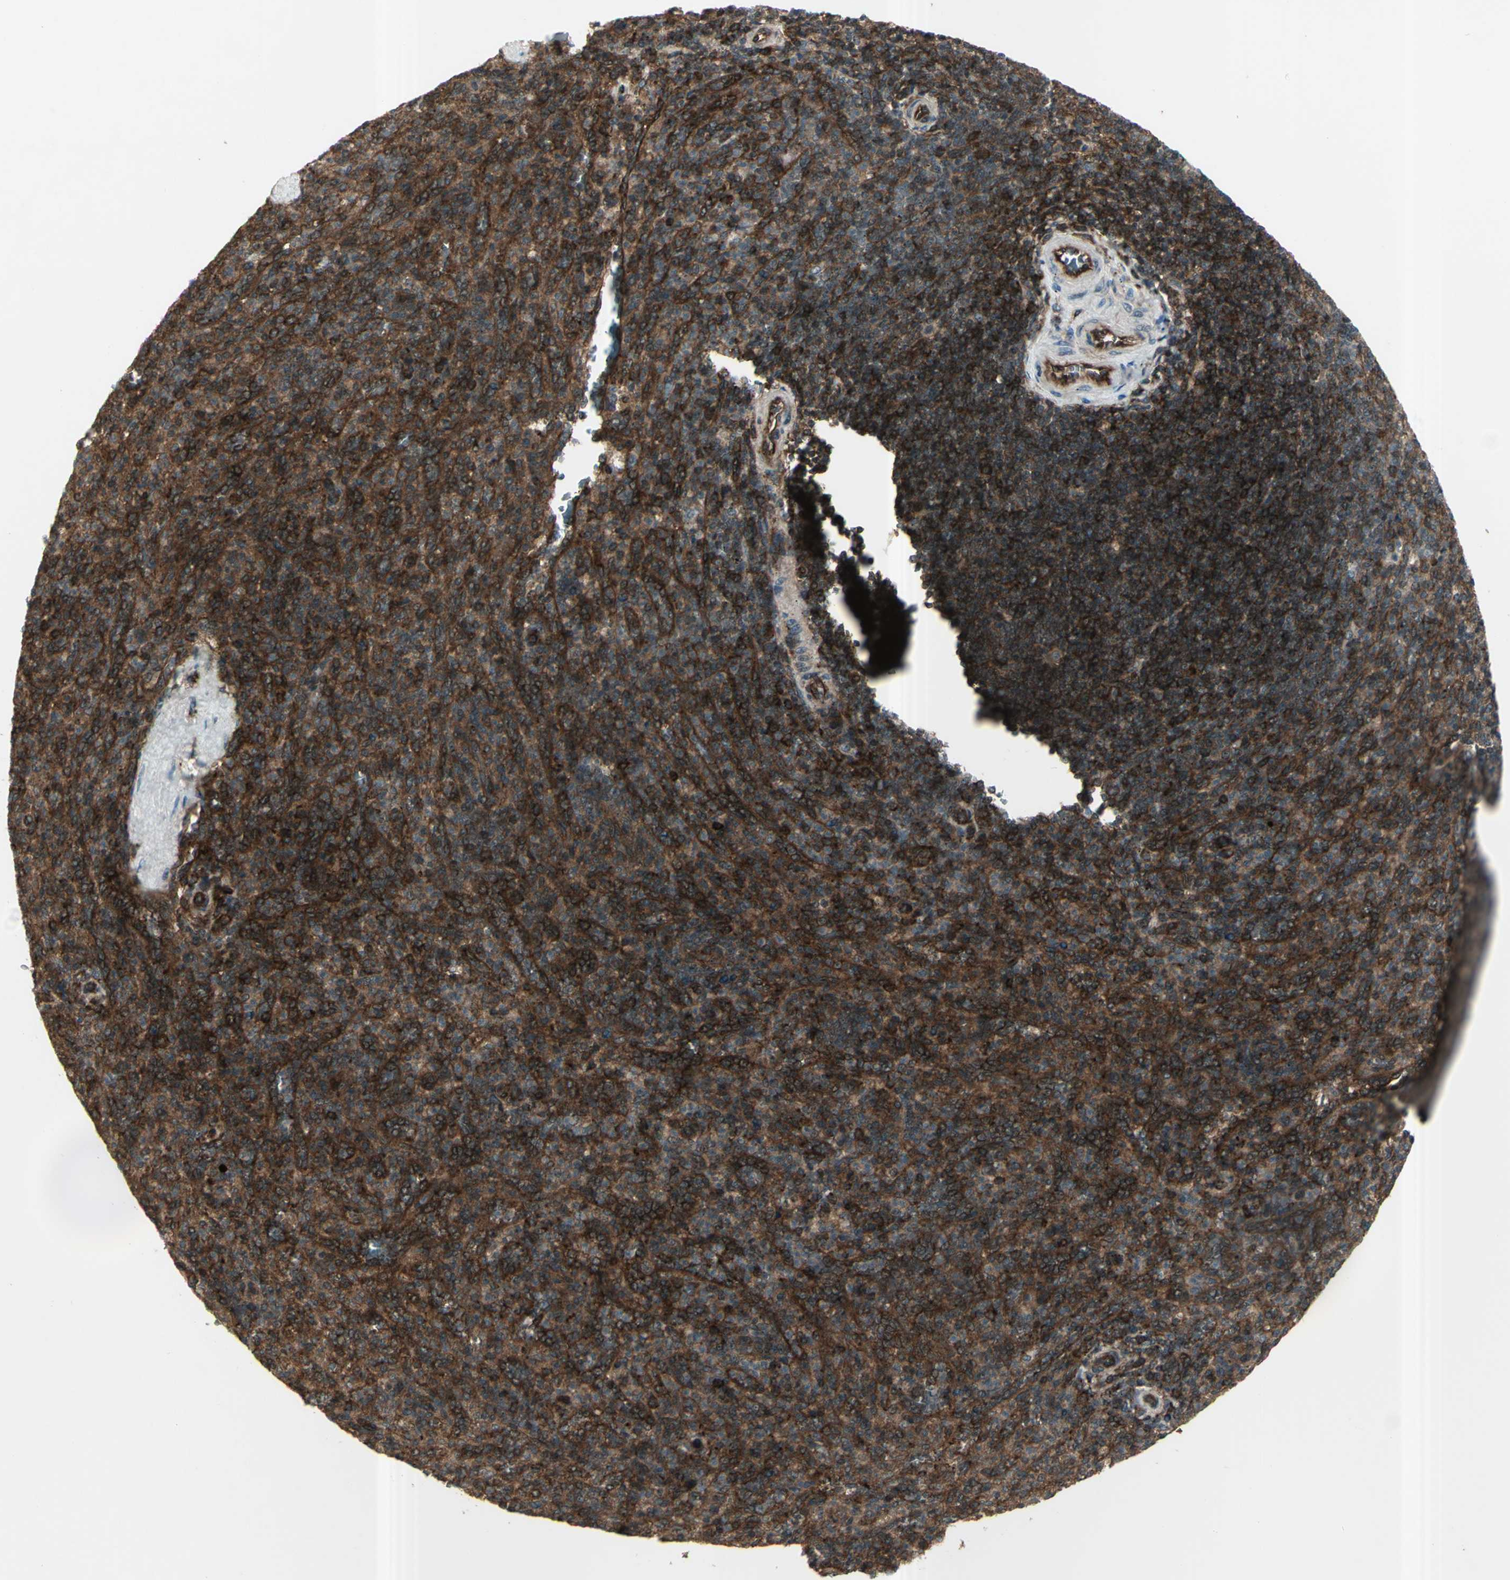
{"staining": {"intensity": "strong", "quantity": ">75%", "location": "cytoplasmic/membranous"}, "tissue": "spleen", "cell_type": "Cells in red pulp", "image_type": "normal", "snomed": [{"axis": "morphology", "description": "Normal tissue, NOS"}, {"axis": "topography", "description": "Spleen"}], "caption": "A micrograph of spleen stained for a protein displays strong cytoplasmic/membranous brown staining in cells in red pulp.", "gene": "FXYD5", "patient": {"sex": "male", "age": 36}}